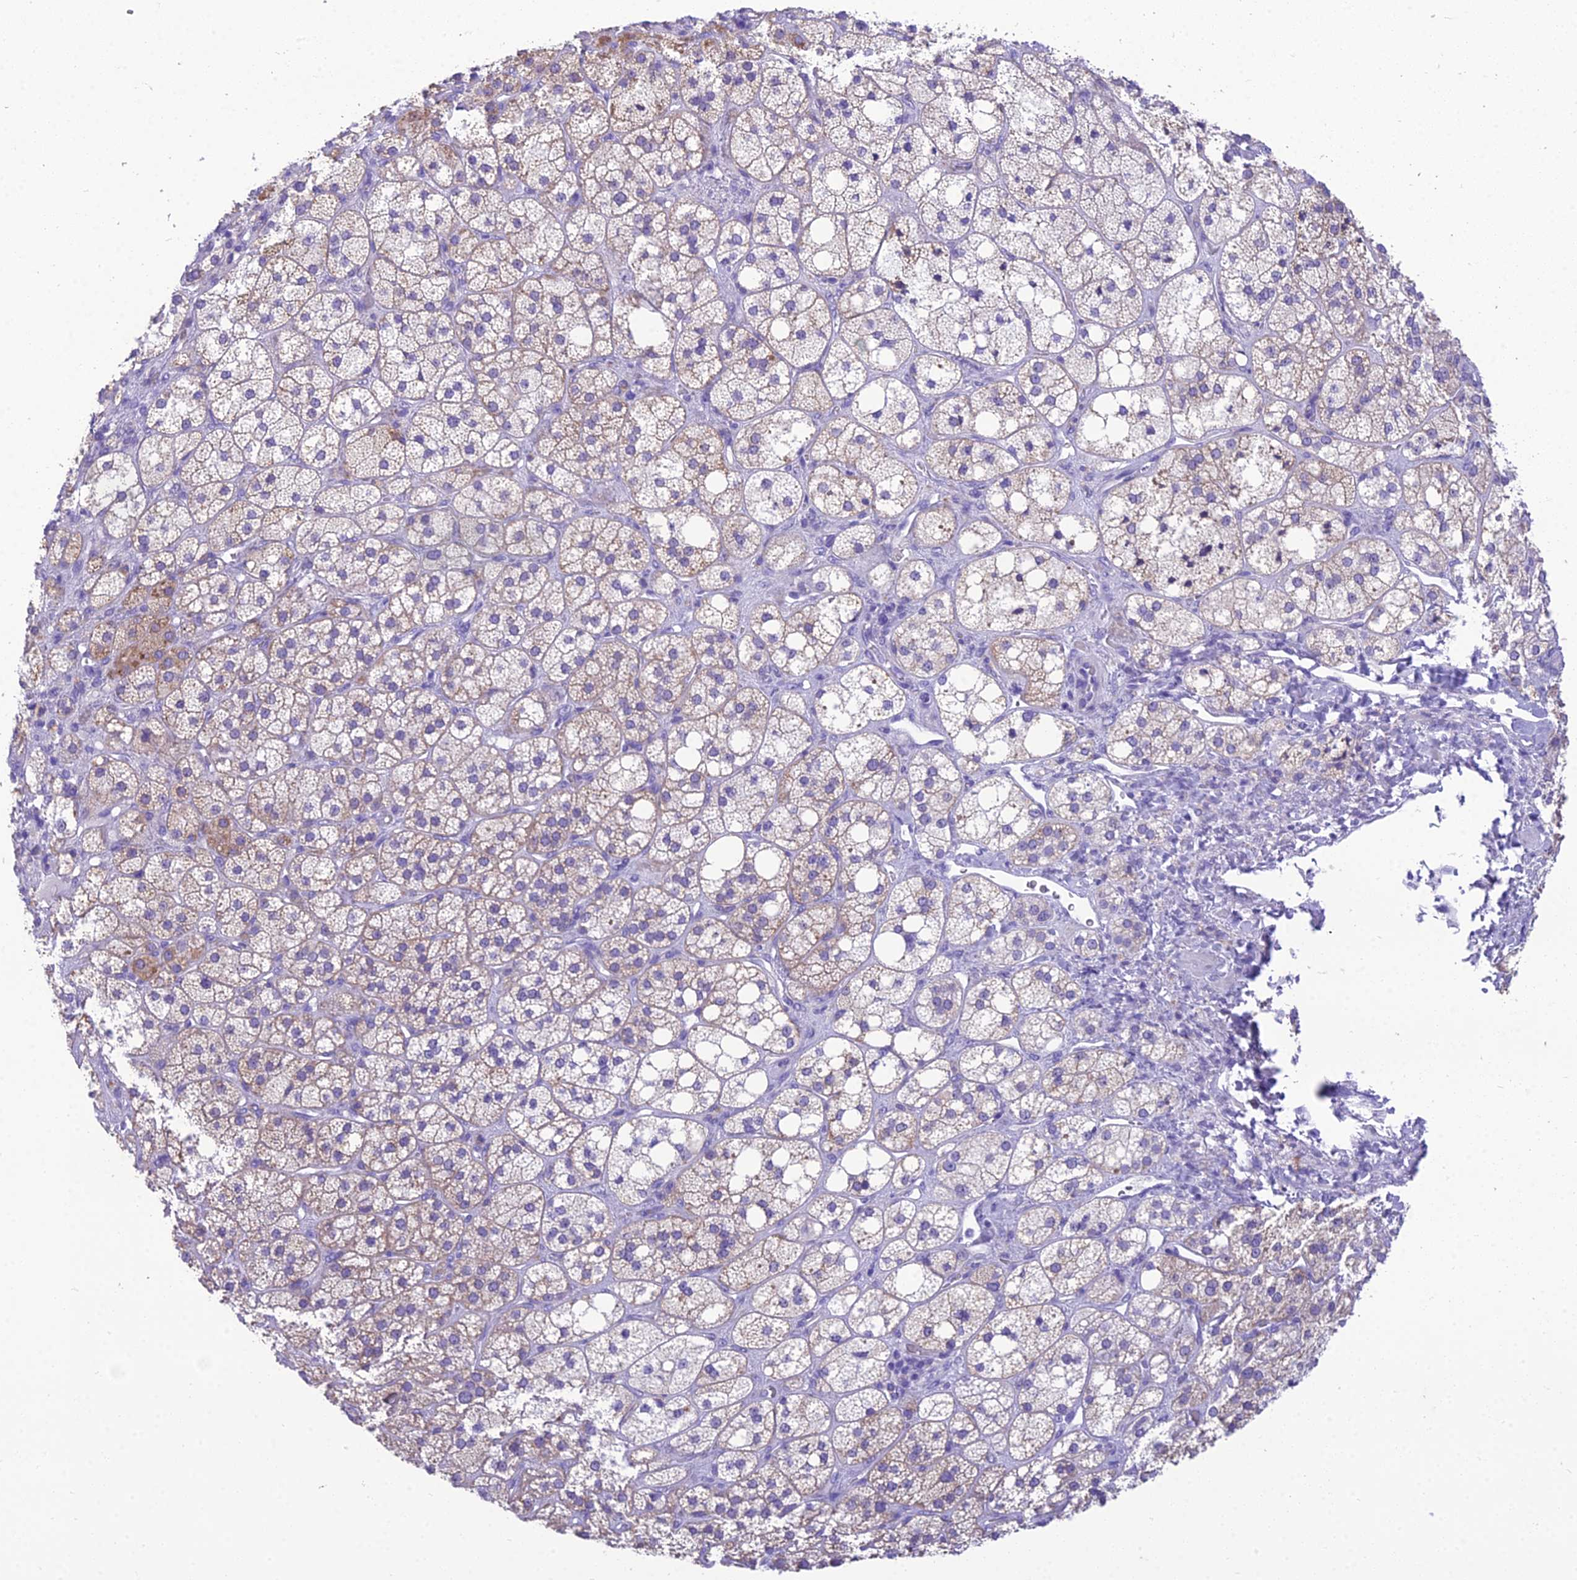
{"staining": {"intensity": "weak", "quantity": "<25%", "location": "cytoplasmic/membranous"}, "tissue": "adrenal gland", "cell_type": "Glandular cells", "image_type": "normal", "snomed": [{"axis": "morphology", "description": "Normal tissue, NOS"}, {"axis": "topography", "description": "Adrenal gland"}], "caption": "This is an IHC photomicrograph of normal adrenal gland. There is no expression in glandular cells.", "gene": "MIIP", "patient": {"sex": "male", "age": 61}}